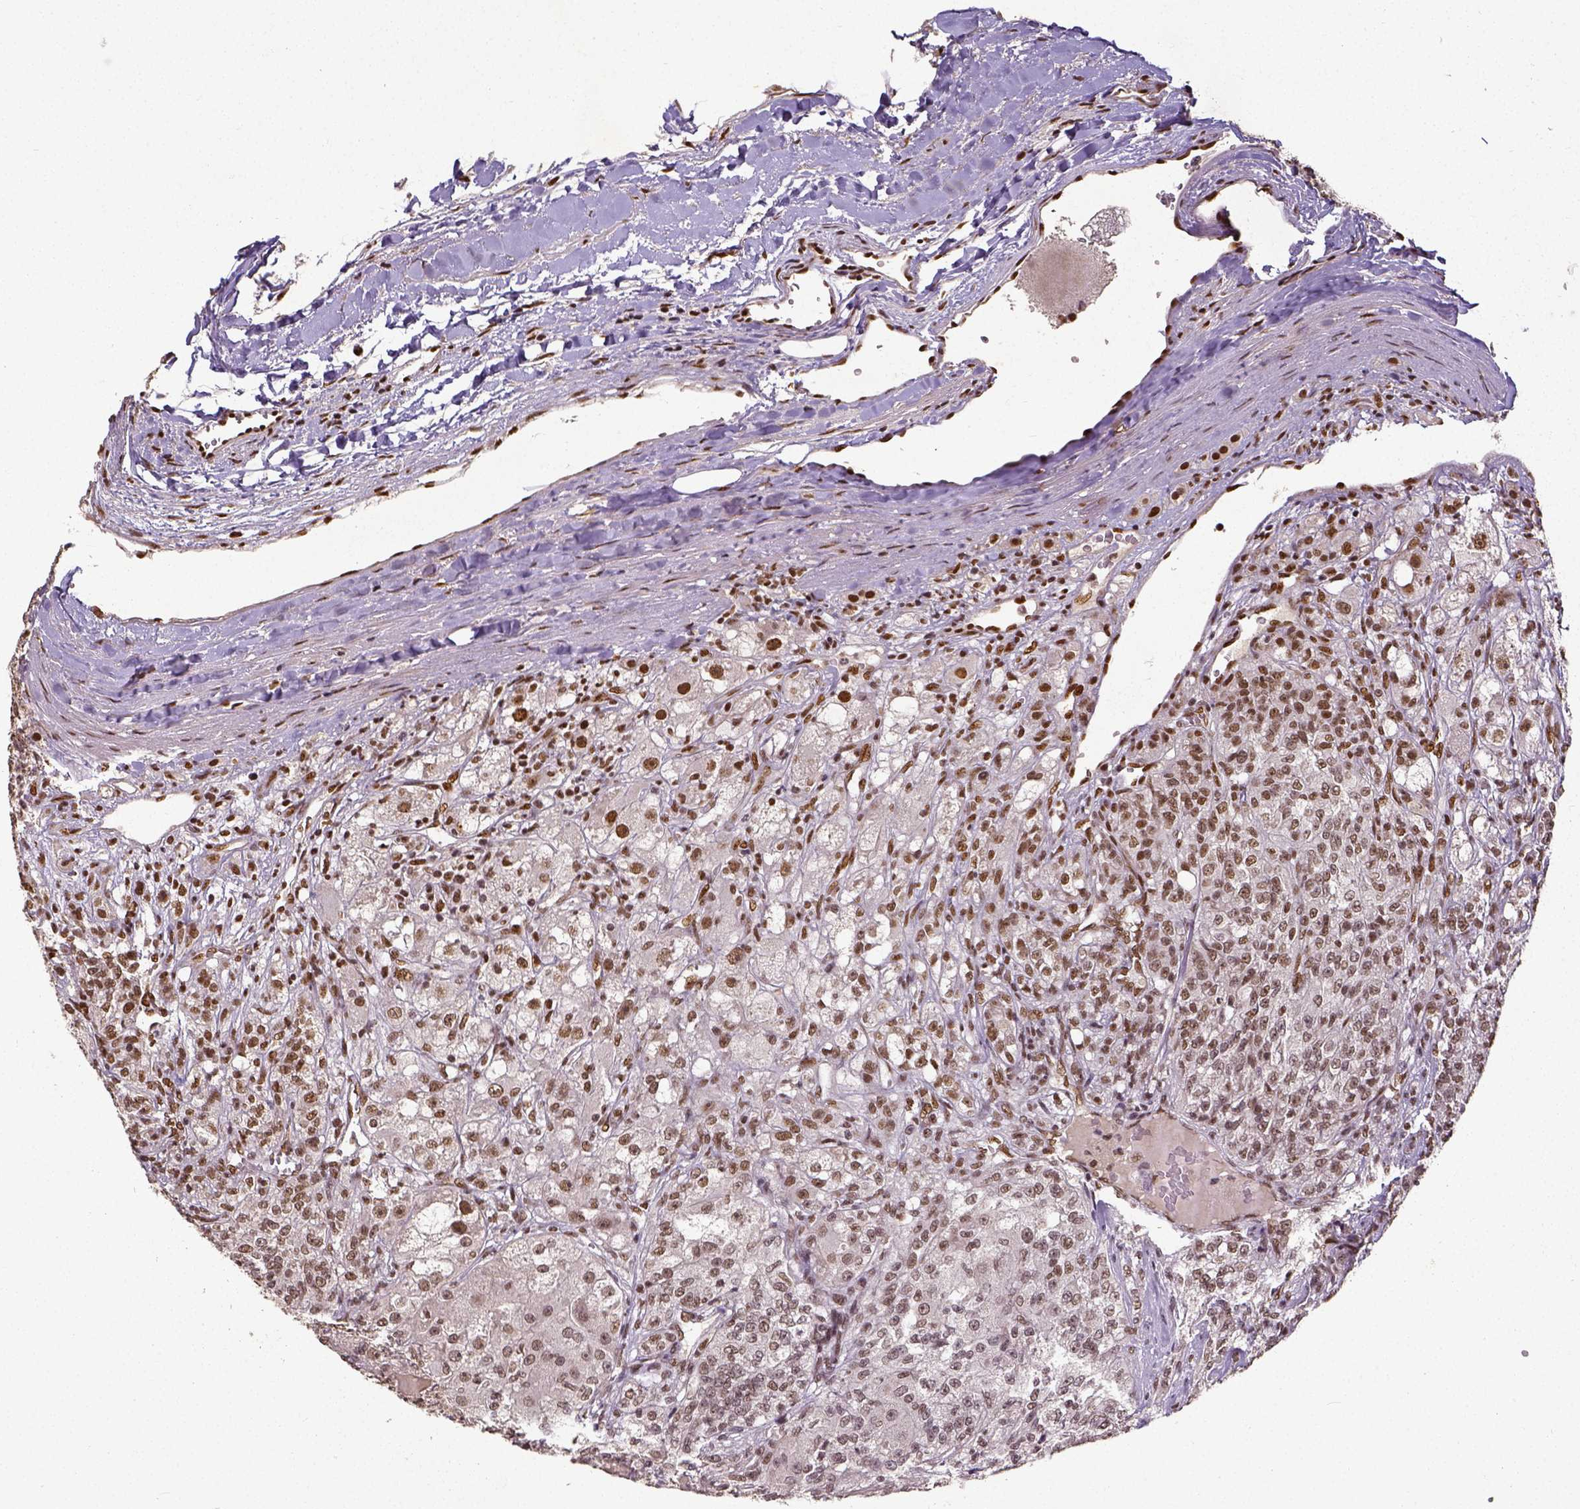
{"staining": {"intensity": "moderate", "quantity": "25%-75%", "location": "nuclear"}, "tissue": "renal cancer", "cell_type": "Tumor cells", "image_type": "cancer", "snomed": [{"axis": "morphology", "description": "Adenocarcinoma, NOS"}, {"axis": "topography", "description": "Kidney"}], "caption": "This is an image of immunohistochemistry (IHC) staining of adenocarcinoma (renal), which shows moderate staining in the nuclear of tumor cells.", "gene": "ATRX", "patient": {"sex": "female", "age": 63}}